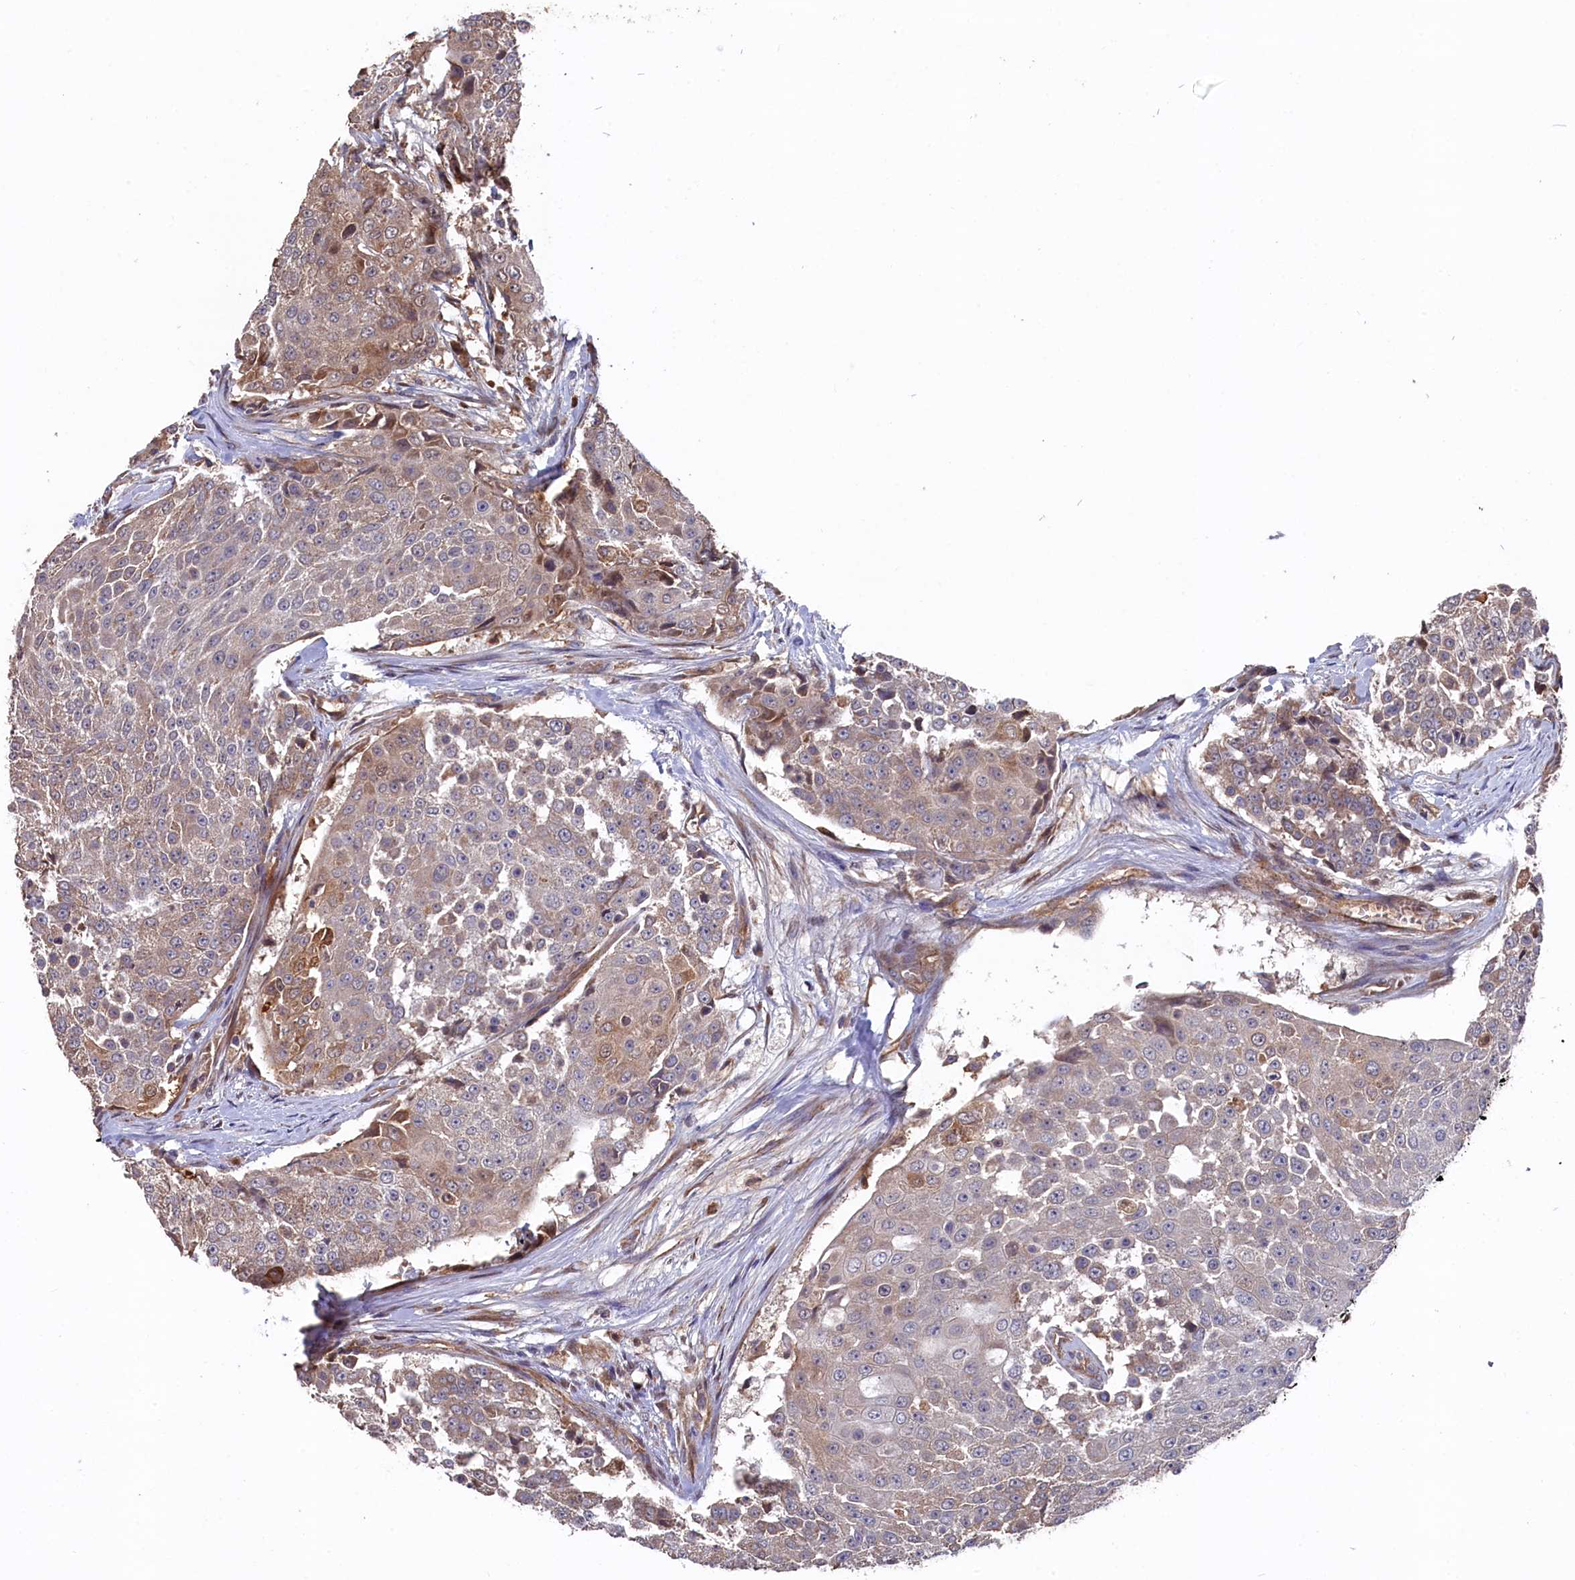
{"staining": {"intensity": "moderate", "quantity": "<25%", "location": "cytoplasmic/membranous"}, "tissue": "urothelial cancer", "cell_type": "Tumor cells", "image_type": "cancer", "snomed": [{"axis": "morphology", "description": "Urothelial carcinoma, High grade"}, {"axis": "topography", "description": "Urinary bladder"}], "caption": "High-power microscopy captured an IHC image of urothelial cancer, revealing moderate cytoplasmic/membranous expression in about <25% of tumor cells.", "gene": "SLC12A4", "patient": {"sex": "female", "age": 63}}